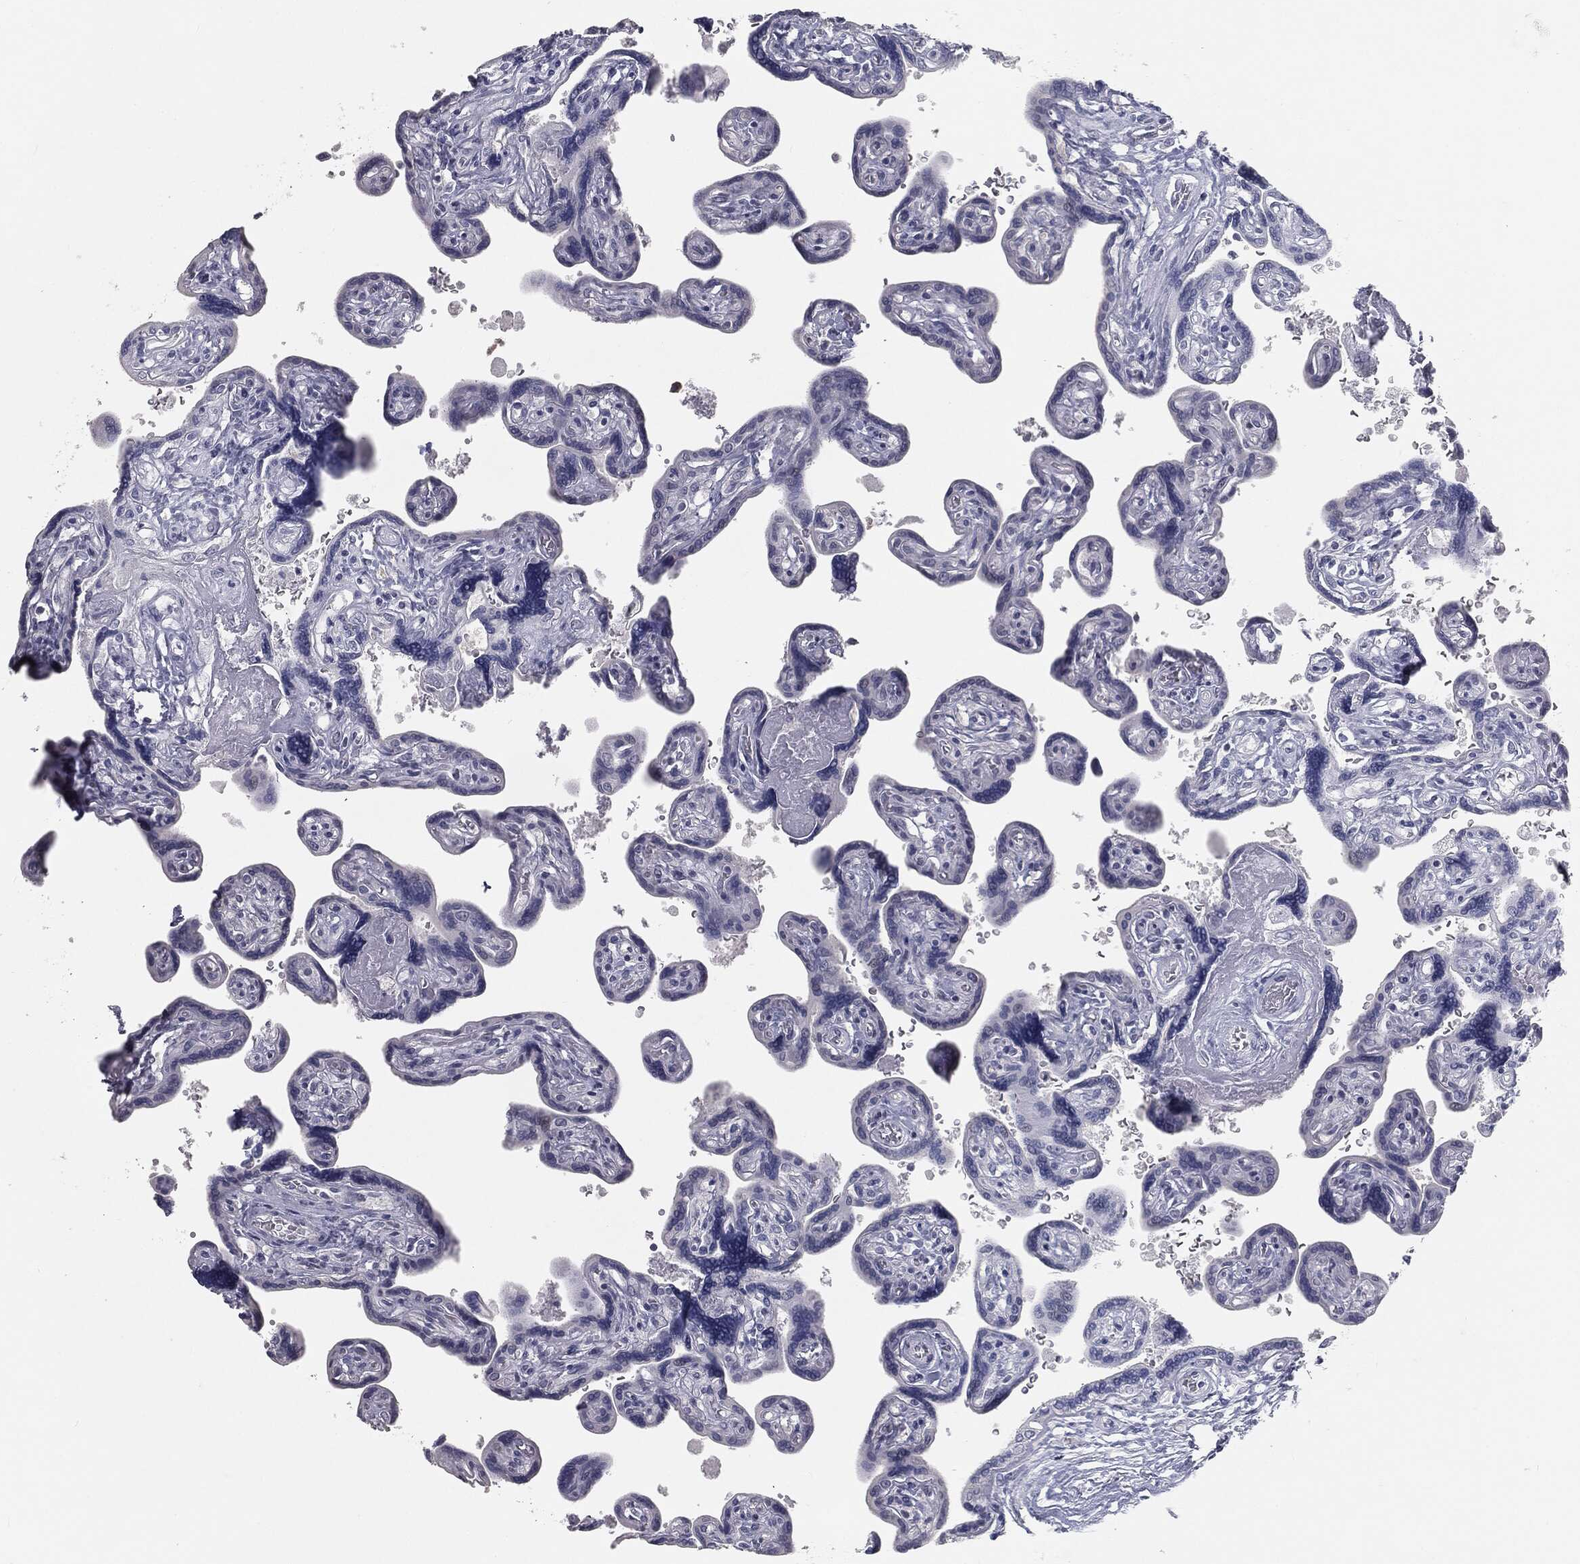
{"staining": {"intensity": "negative", "quantity": "none", "location": "none"}, "tissue": "placenta", "cell_type": "Decidual cells", "image_type": "normal", "snomed": [{"axis": "morphology", "description": "Normal tissue, NOS"}, {"axis": "topography", "description": "Placenta"}], "caption": "This is an immunohistochemistry micrograph of benign human placenta. There is no expression in decidual cells.", "gene": "PRAME", "patient": {"sex": "female", "age": 32}}